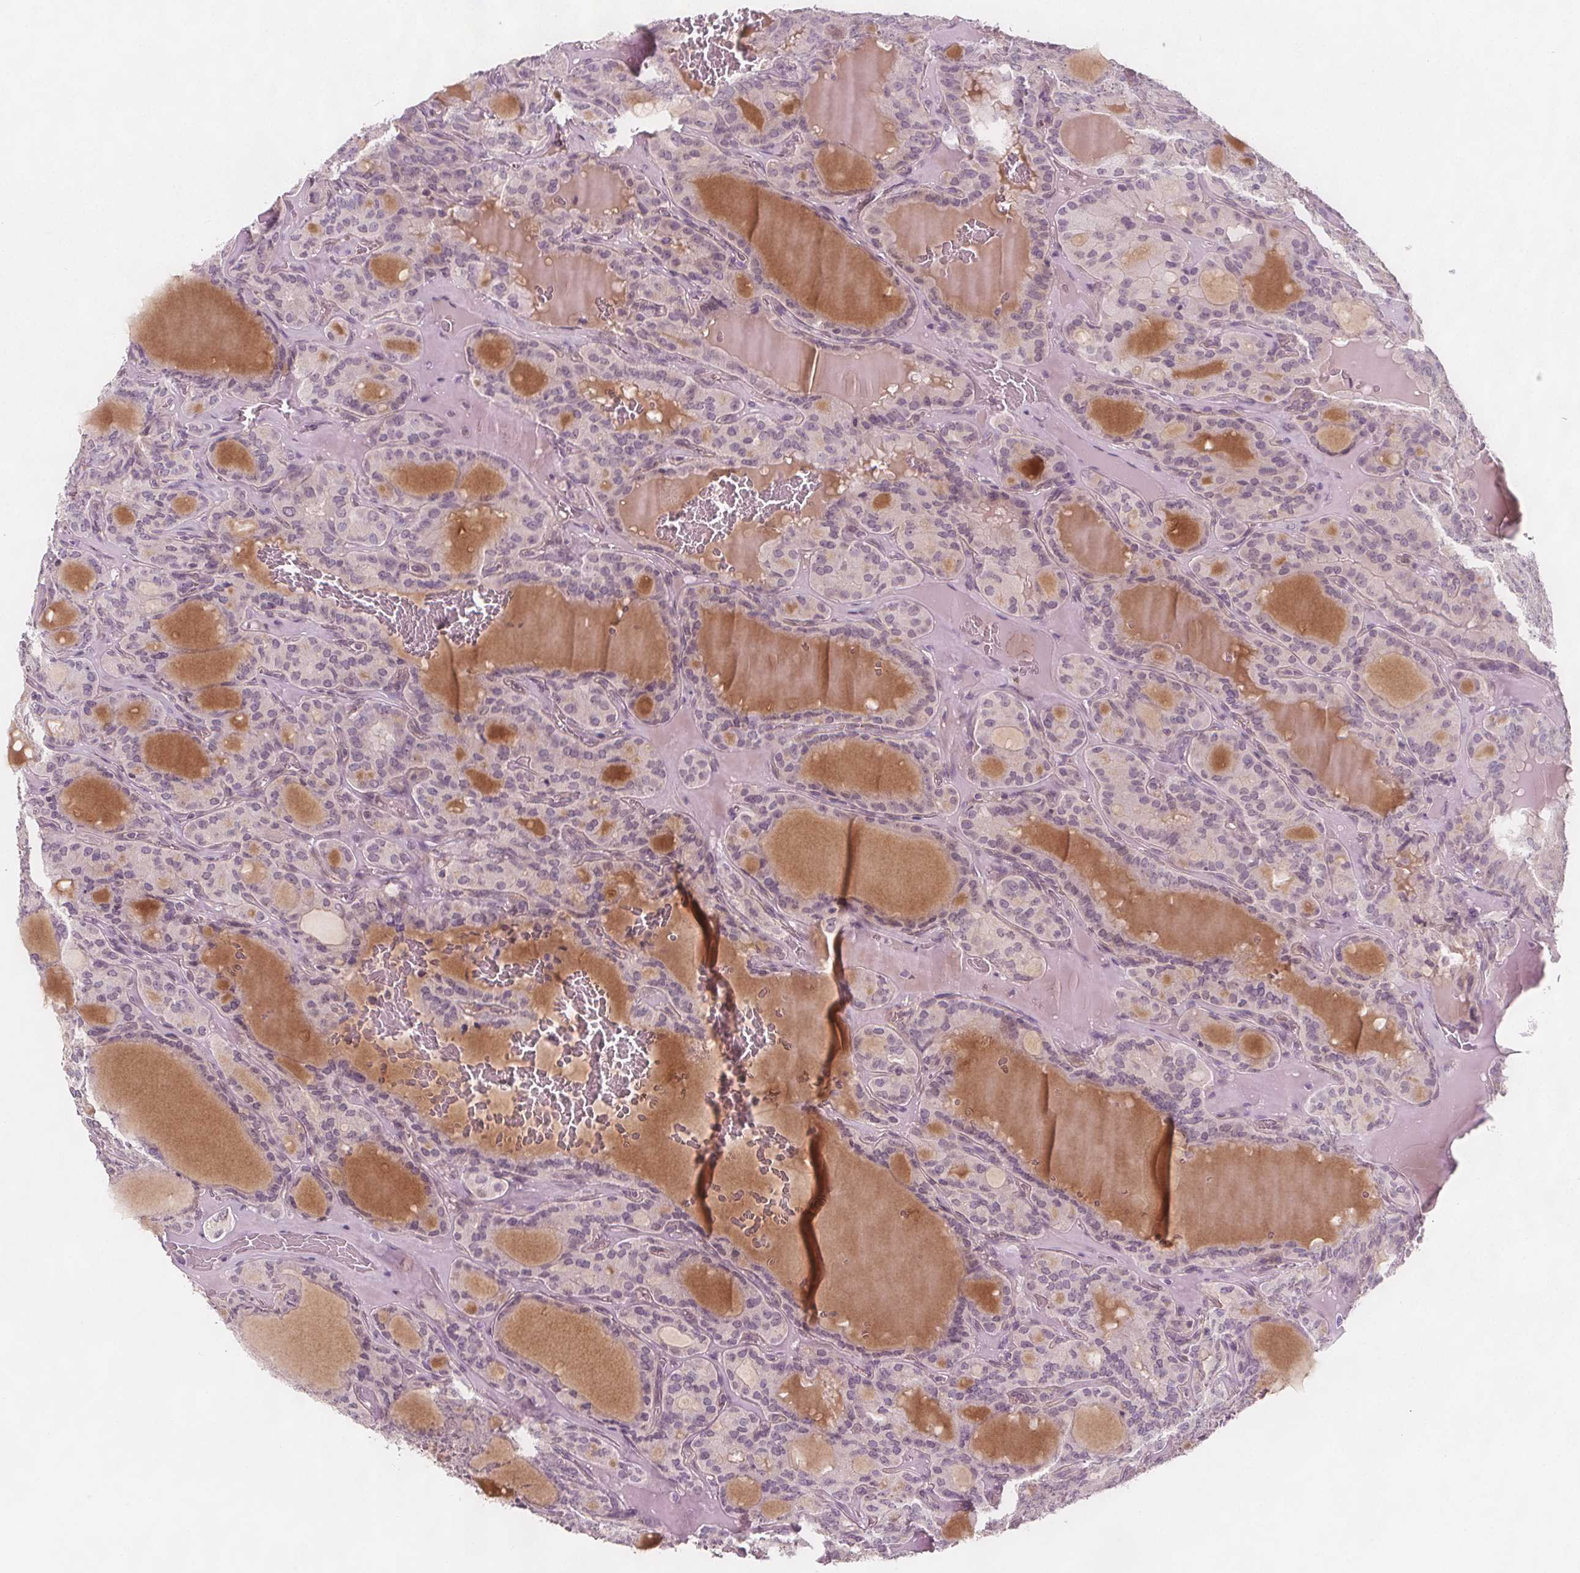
{"staining": {"intensity": "negative", "quantity": "none", "location": "none"}, "tissue": "thyroid cancer", "cell_type": "Tumor cells", "image_type": "cancer", "snomed": [{"axis": "morphology", "description": "Papillary adenocarcinoma, NOS"}, {"axis": "topography", "description": "Thyroid gland"}], "caption": "This is an IHC image of thyroid papillary adenocarcinoma. There is no positivity in tumor cells.", "gene": "C1orf167", "patient": {"sex": "male", "age": 87}}